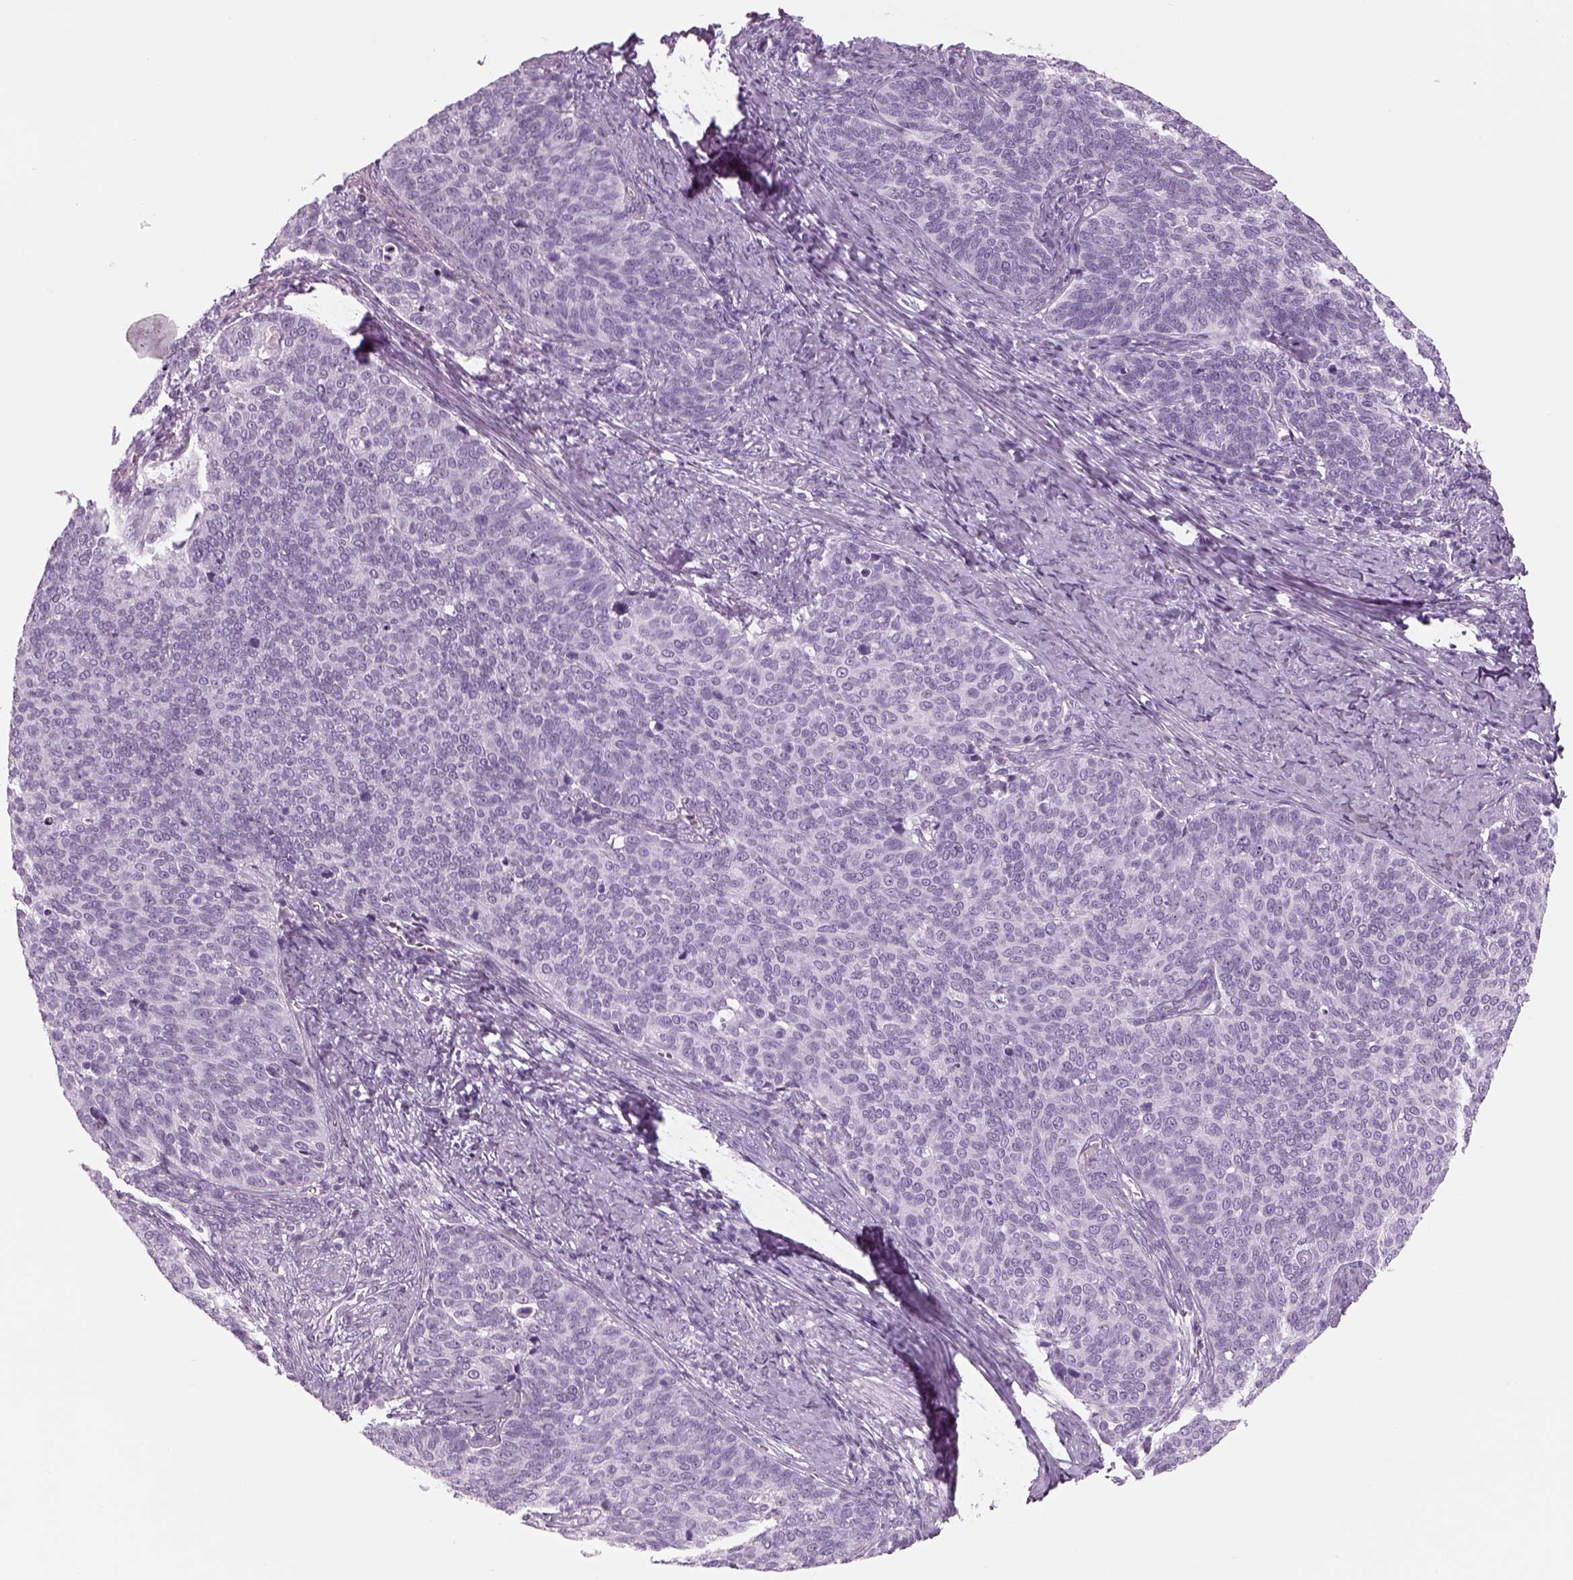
{"staining": {"intensity": "negative", "quantity": "none", "location": "none"}, "tissue": "cervical cancer", "cell_type": "Tumor cells", "image_type": "cancer", "snomed": [{"axis": "morphology", "description": "Normal tissue, NOS"}, {"axis": "morphology", "description": "Squamous cell carcinoma, NOS"}, {"axis": "topography", "description": "Cervix"}], "caption": "The histopathology image reveals no significant positivity in tumor cells of cervical cancer (squamous cell carcinoma).", "gene": "PABPC1L2B", "patient": {"sex": "female", "age": 39}}